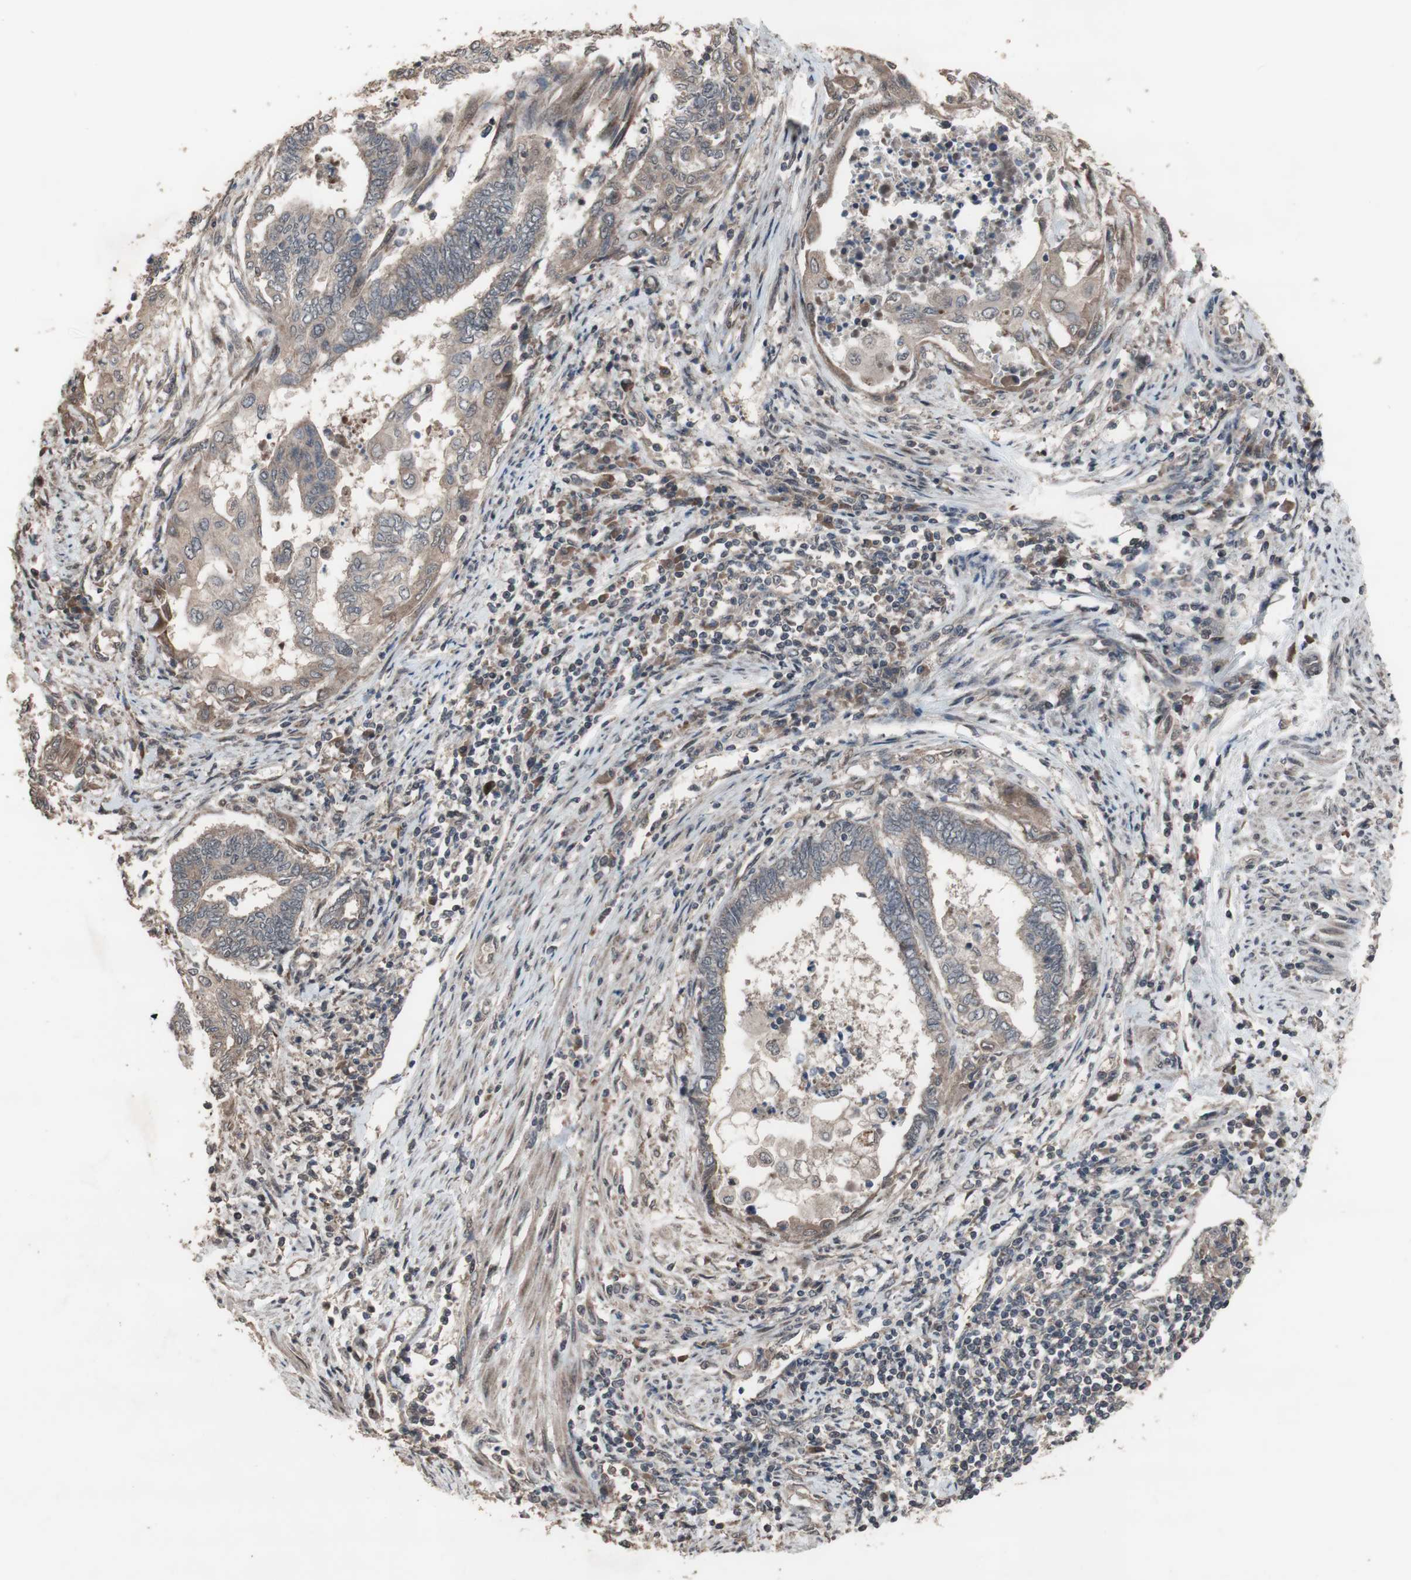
{"staining": {"intensity": "weak", "quantity": ">75%", "location": "cytoplasmic/membranous"}, "tissue": "endometrial cancer", "cell_type": "Tumor cells", "image_type": "cancer", "snomed": [{"axis": "morphology", "description": "Adenocarcinoma, NOS"}, {"axis": "topography", "description": "Uterus"}, {"axis": "topography", "description": "Endometrium"}], "caption": "The photomicrograph exhibits staining of endometrial cancer, revealing weak cytoplasmic/membranous protein positivity (brown color) within tumor cells.", "gene": "KANSL1", "patient": {"sex": "female", "age": 70}}